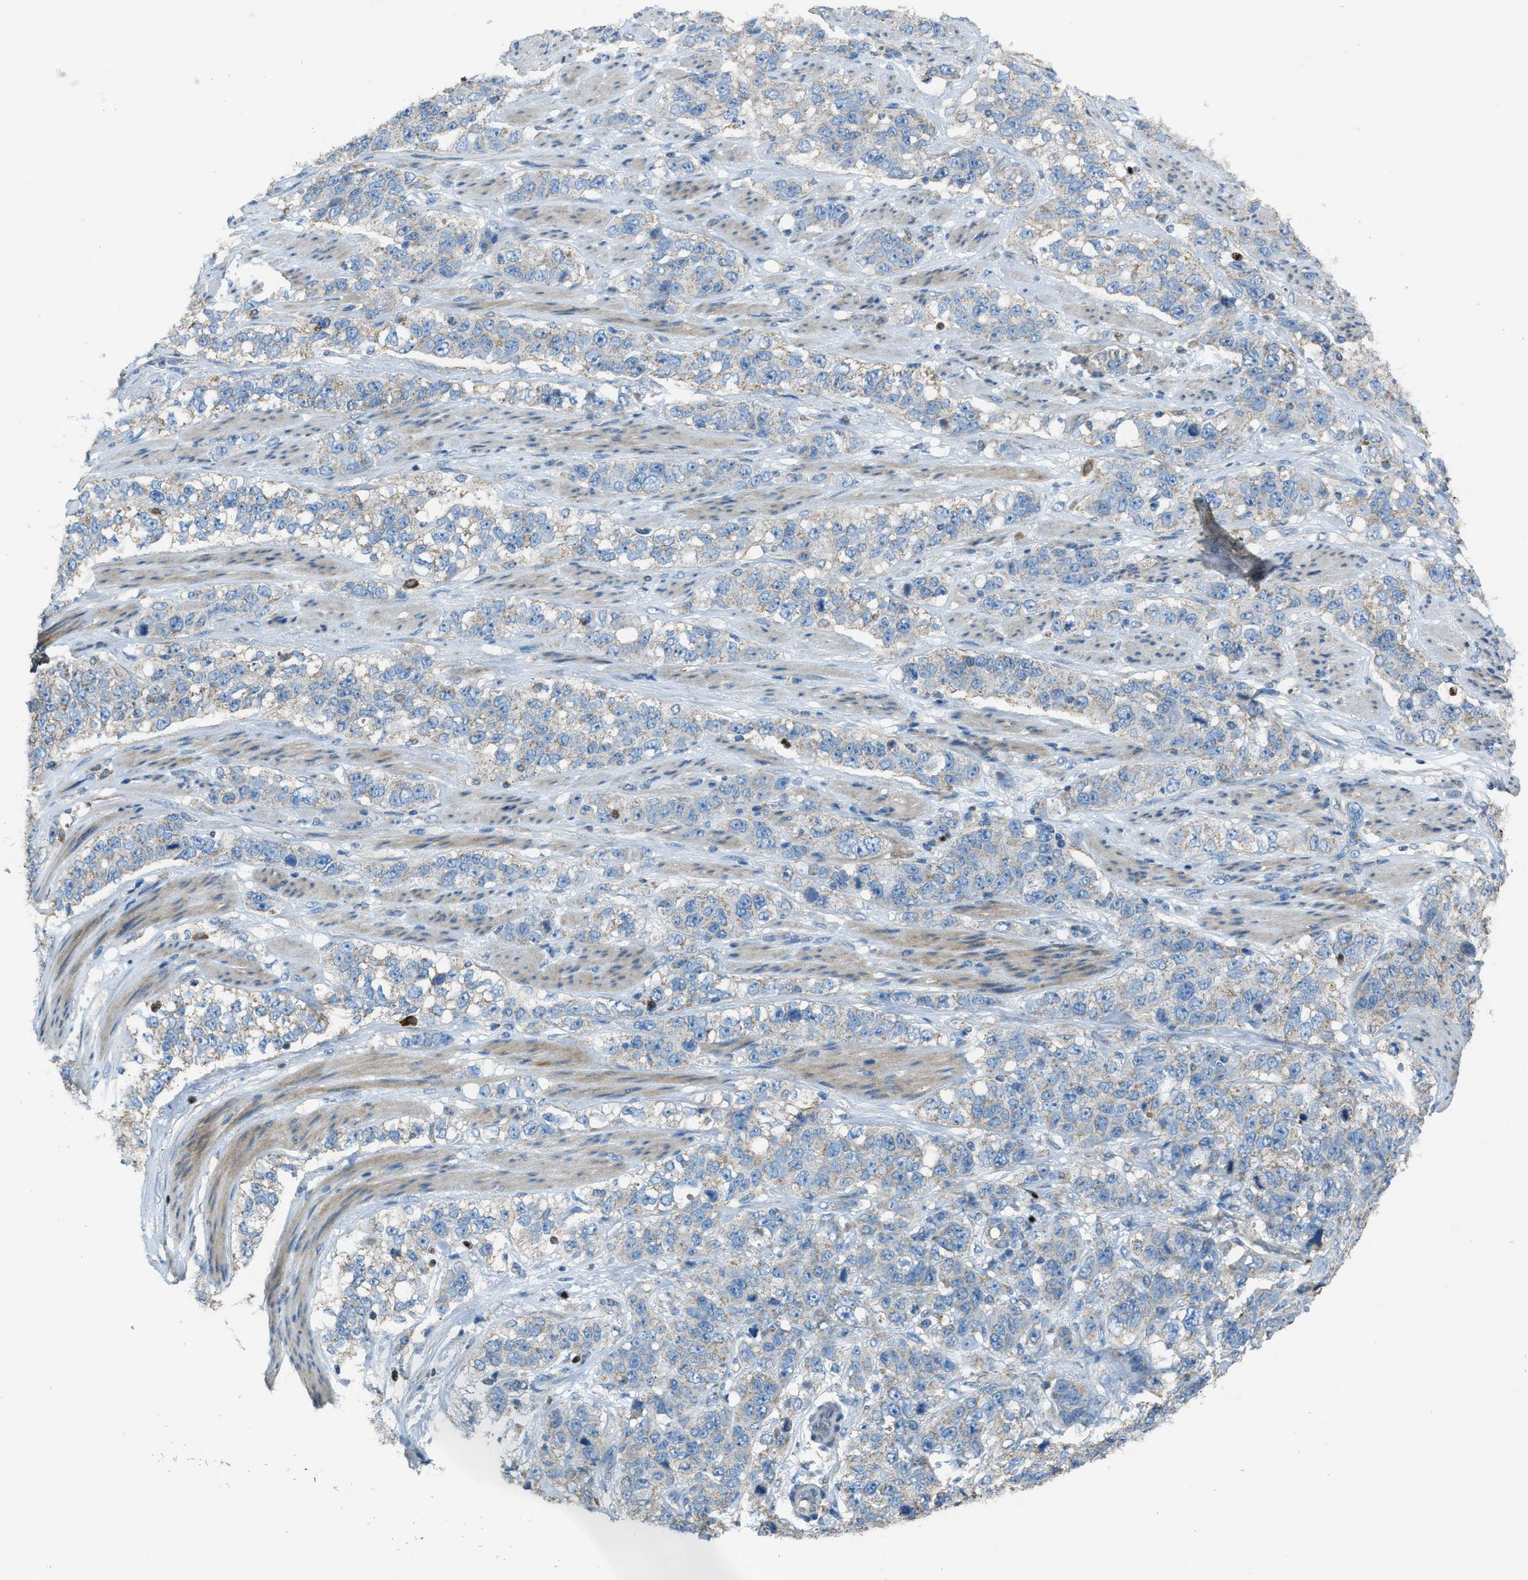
{"staining": {"intensity": "weak", "quantity": "25%-75%", "location": "cytoplasmic/membranous"}, "tissue": "stomach cancer", "cell_type": "Tumor cells", "image_type": "cancer", "snomed": [{"axis": "morphology", "description": "Adenocarcinoma, NOS"}, {"axis": "topography", "description": "Stomach"}], "caption": "Immunohistochemistry micrograph of human stomach adenocarcinoma stained for a protein (brown), which displays low levels of weak cytoplasmic/membranous staining in about 25%-75% of tumor cells.", "gene": "SLC25A11", "patient": {"sex": "male", "age": 48}}